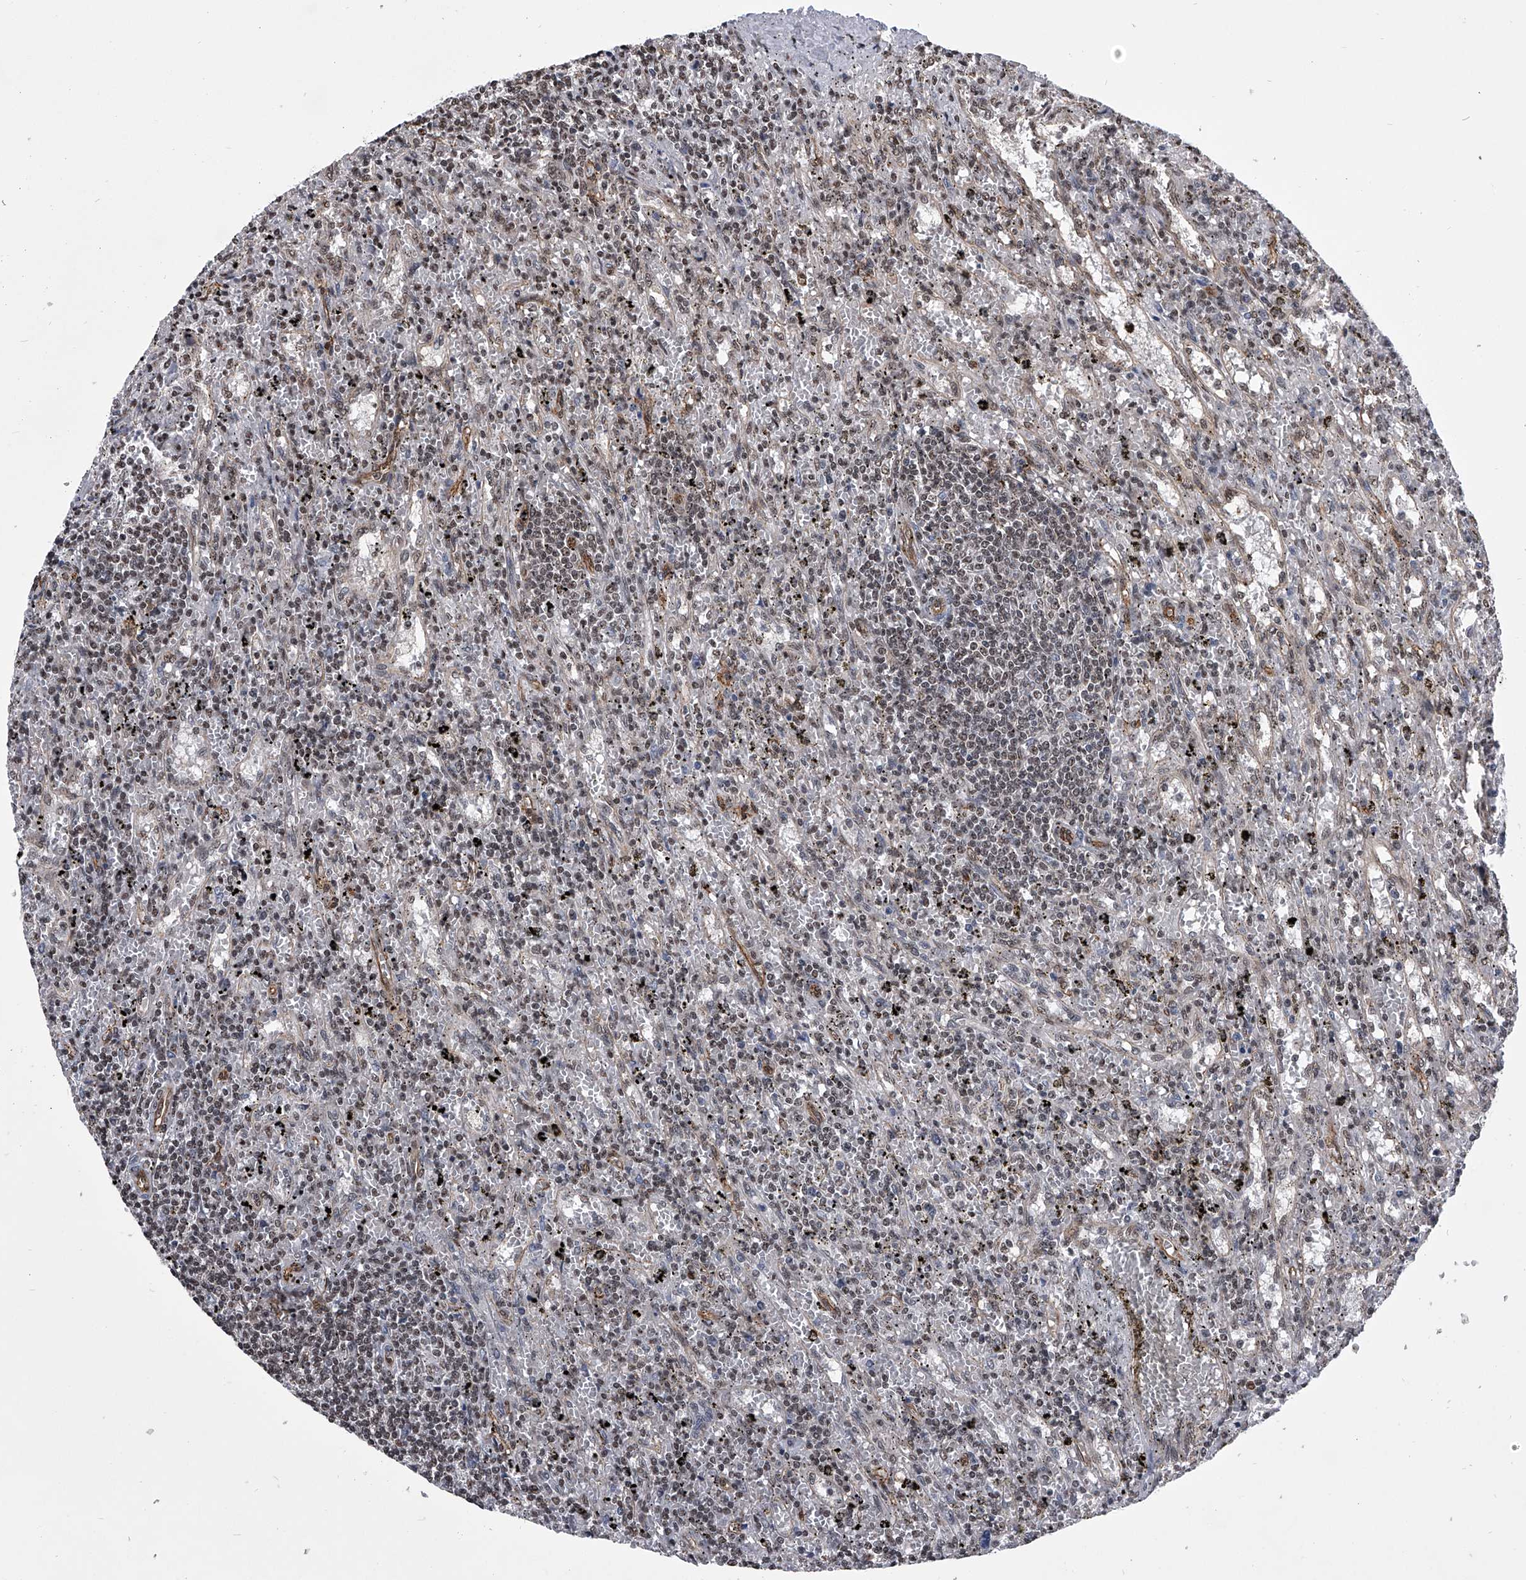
{"staining": {"intensity": "weak", "quantity": "<25%", "location": "nuclear"}, "tissue": "lymphoma", "cell_type": "Tumor cells", "image_type": "cancer", "snomed": [{"axis": "morphology", "description": "Malignant lymphoma, non-Hodgkin's type, Low grade"}, {"axis": "topography", "description": "Spleen"}], "caption": "Photomicrograph shows no significant protein staining in tumor cells of lymphoma.", "gene": "ZNF76", "patient": {"sex": "male", "age": 76}}